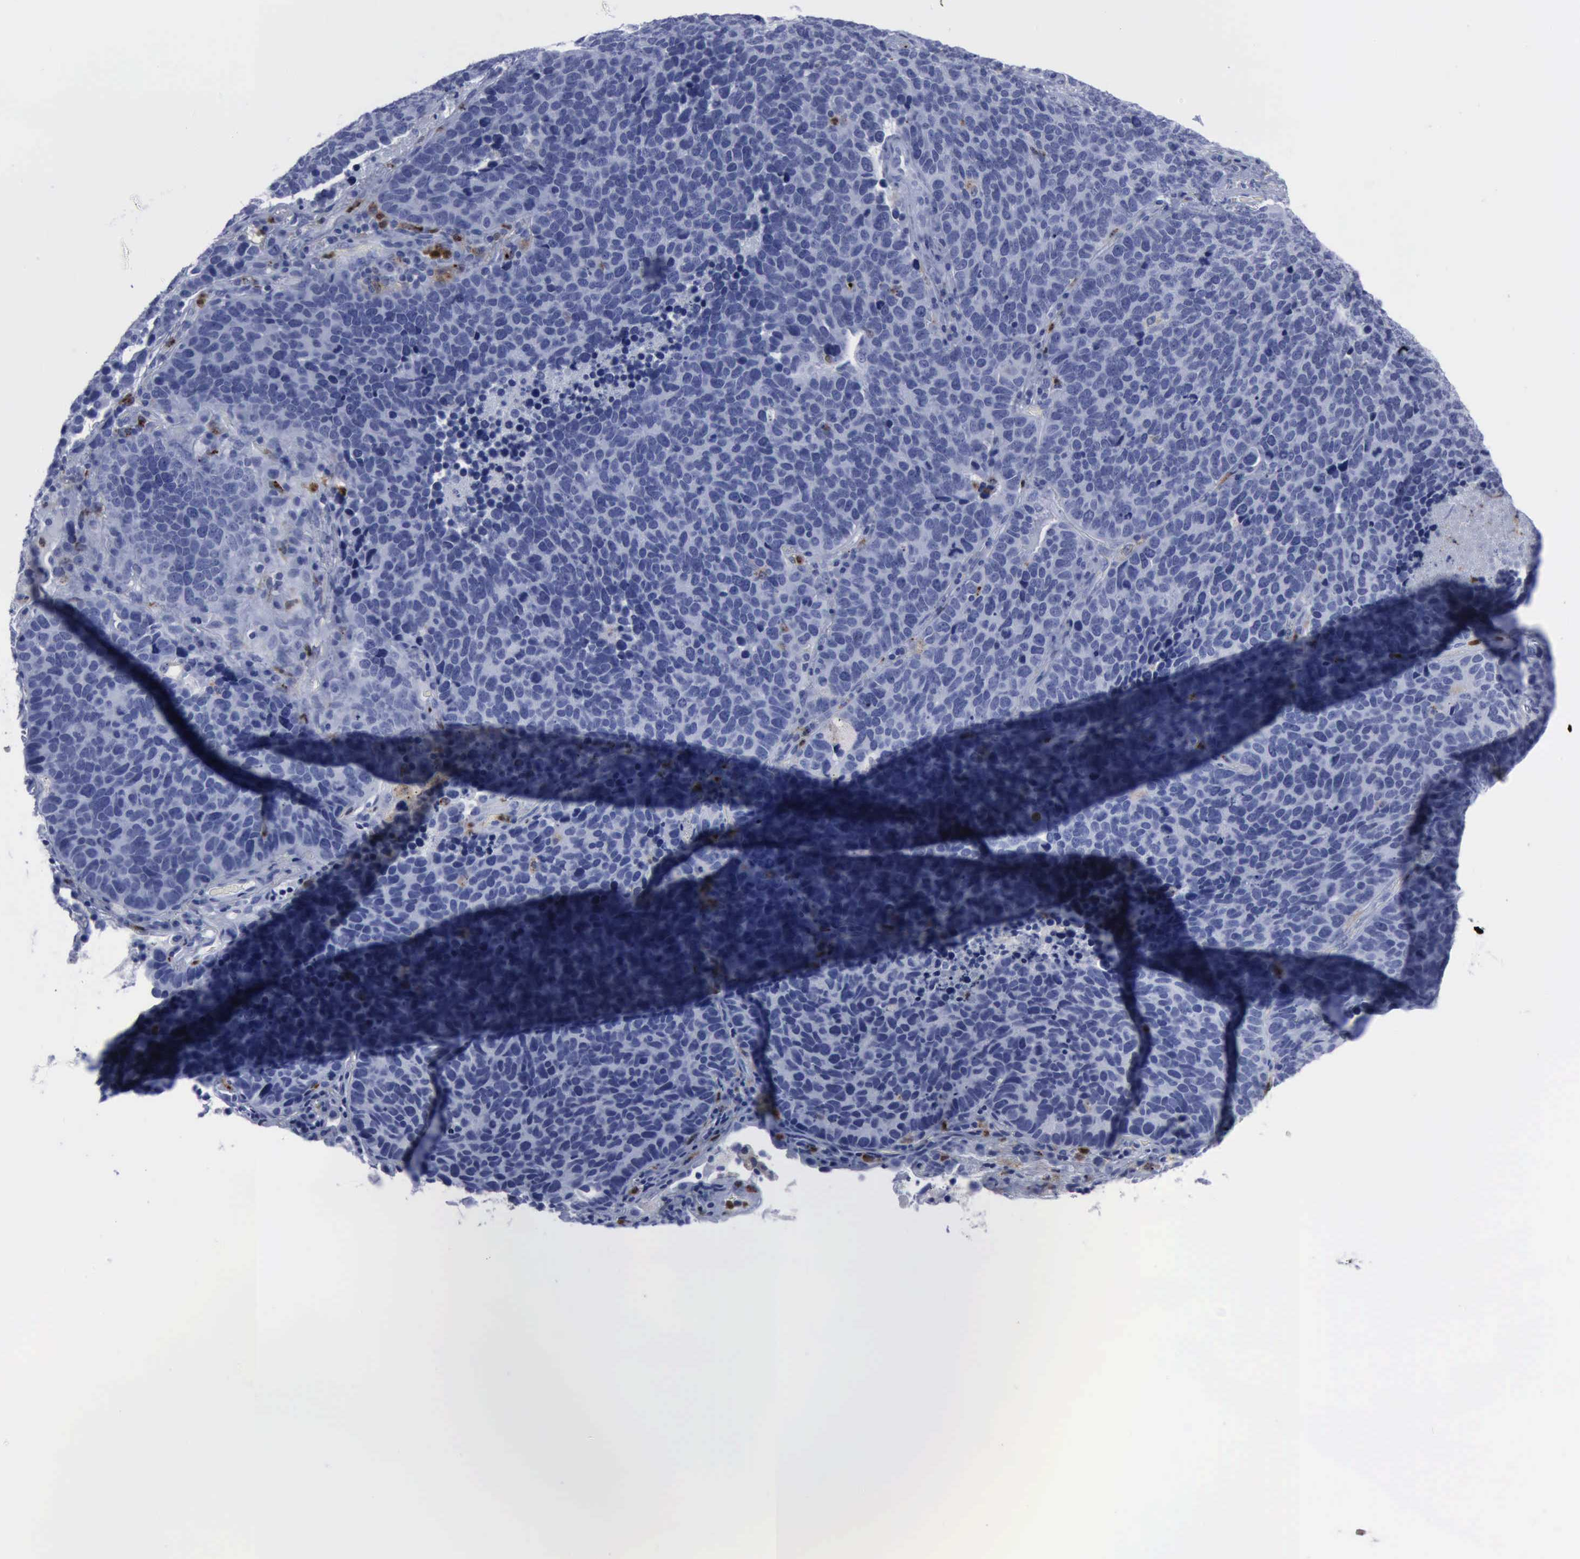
{"staining": {"intensity": "negative", "quantity": "none", "location": "none"}, "tissue": "lung cancer", "cell_type": "Tumor cells", "image_type": "cancer", "snomed": [{"axis": "morphology", "description": "Neoplasm, malignant, NOS"}, {"axis": "topography", "description": "Lung"}], "caption": "Lung cancer (neoplasm (malignant)) was stained to show a protein in brown. There is no significant expression in tumor cells.", "gene": "CSTA", "patient": {"sex": "female", "age": 75}}